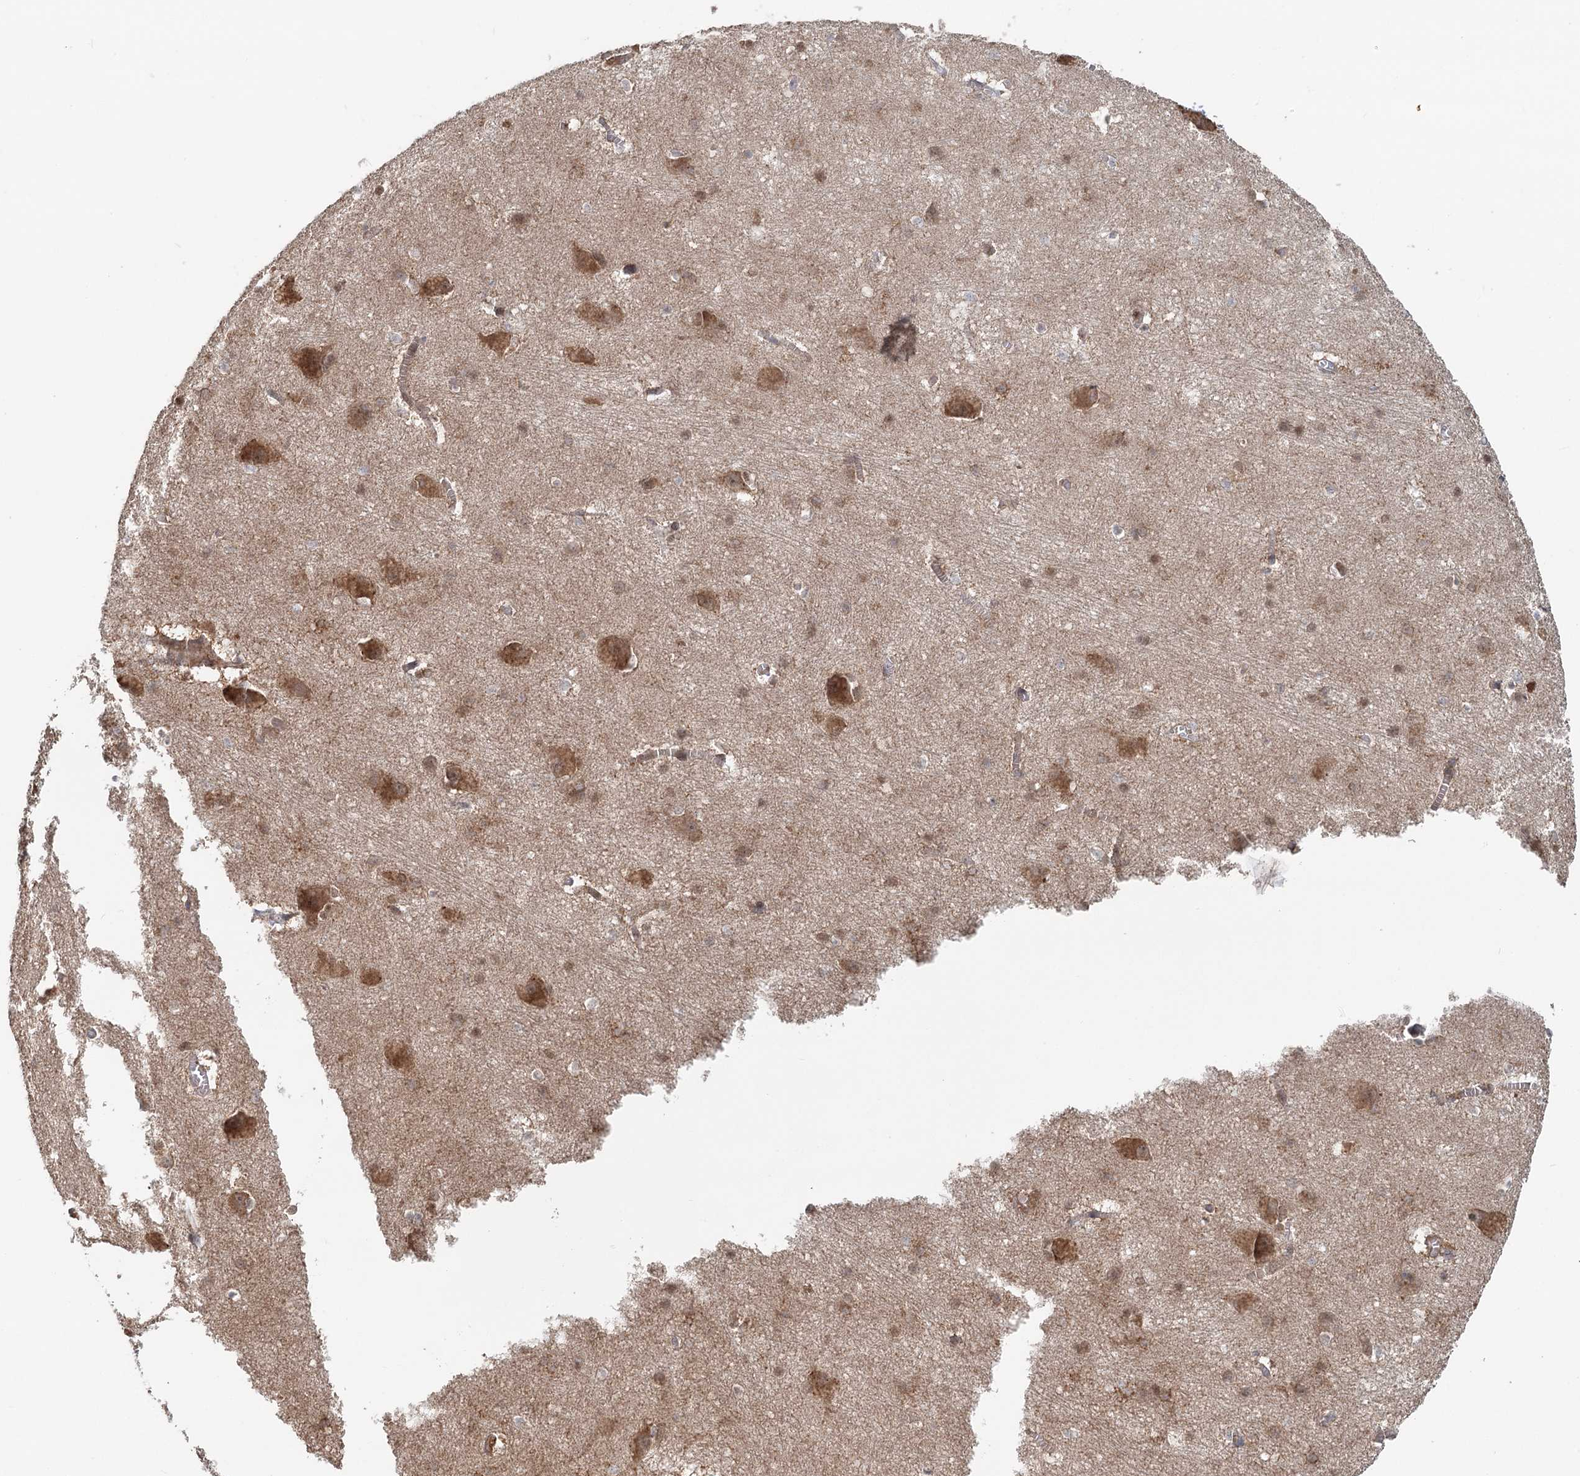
{"staining": {"intensity": "moderate", "quantity": "25%-75%", "location": "cytoplasmic/membranous,nuclear"}, "tissue": "caudate", "cell_type": "Glial cells", "image_type": "normal", "snomed": [{"axis": "morphology", "description": "Normal tissue, NOS"}, {"axis": "topography", "description": "Lateral ventricle wall"}], "caption": "Immunohistochemistry image of normal caudate stained for a protein (brown), which displays medium levels of moderate cytoplasmic/membranous,nuclear expression in approximately 25%-75% of glial cells.", "gene": "RNF111", "patient": {"sex": "male", "age": 37}}